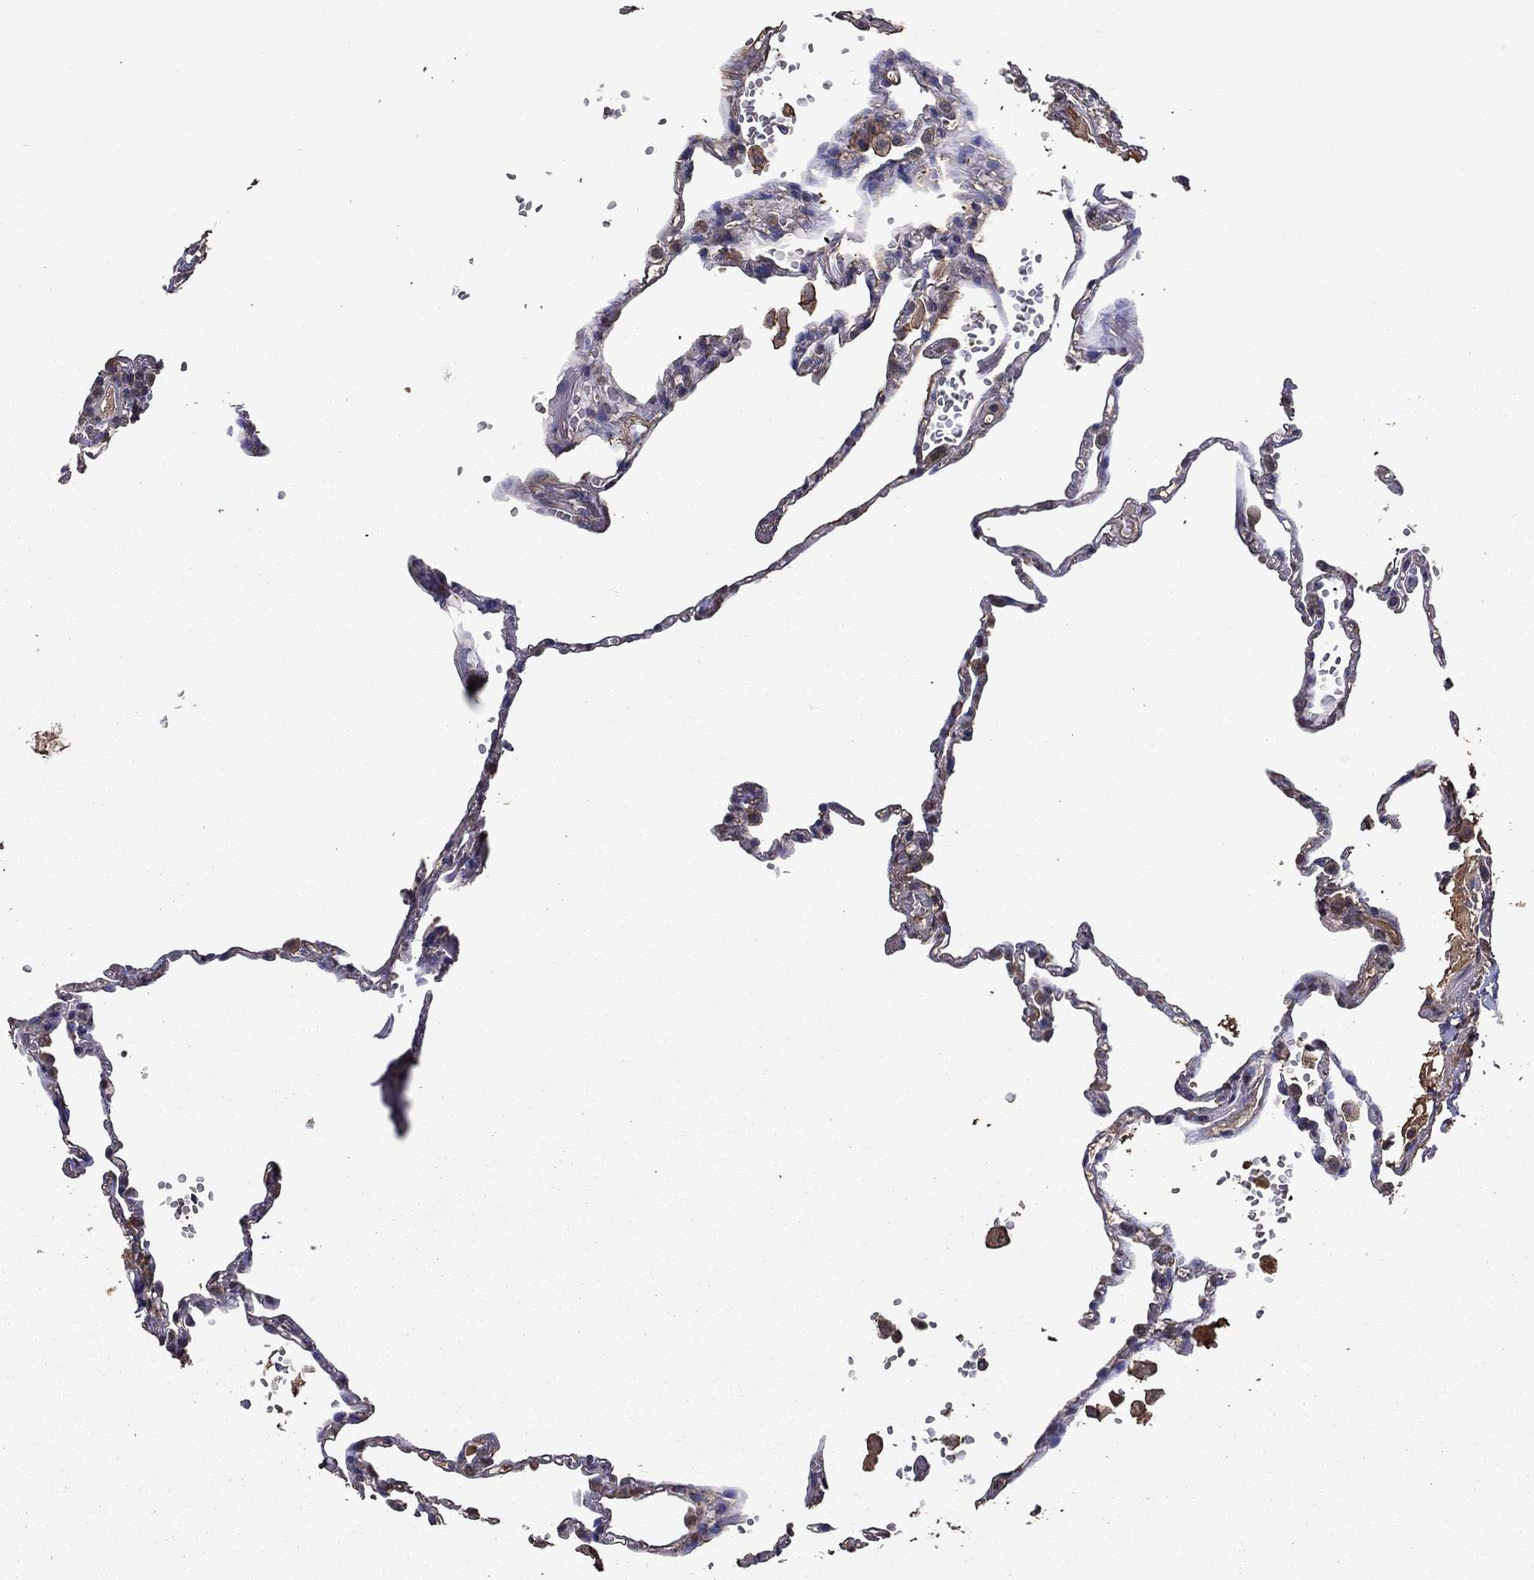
{"staining": {"intensity": "negative", "quantity": "none", "location": "none"}, "tissue": "lung", "cell_type": "Alveolar cells", "image_type": "normal", "snomed": [{"axis": "morphology", "description": "Normal tissue, NOS"}, {"axis": "topography", "description": "Lung"}], "caption": "Immunohistochemistry (IHC) of unremarkable human lung reveals no staining in alveolar cells.", "gene": "SERPINA5", "patient": {"sex": "male", "age": 78}}